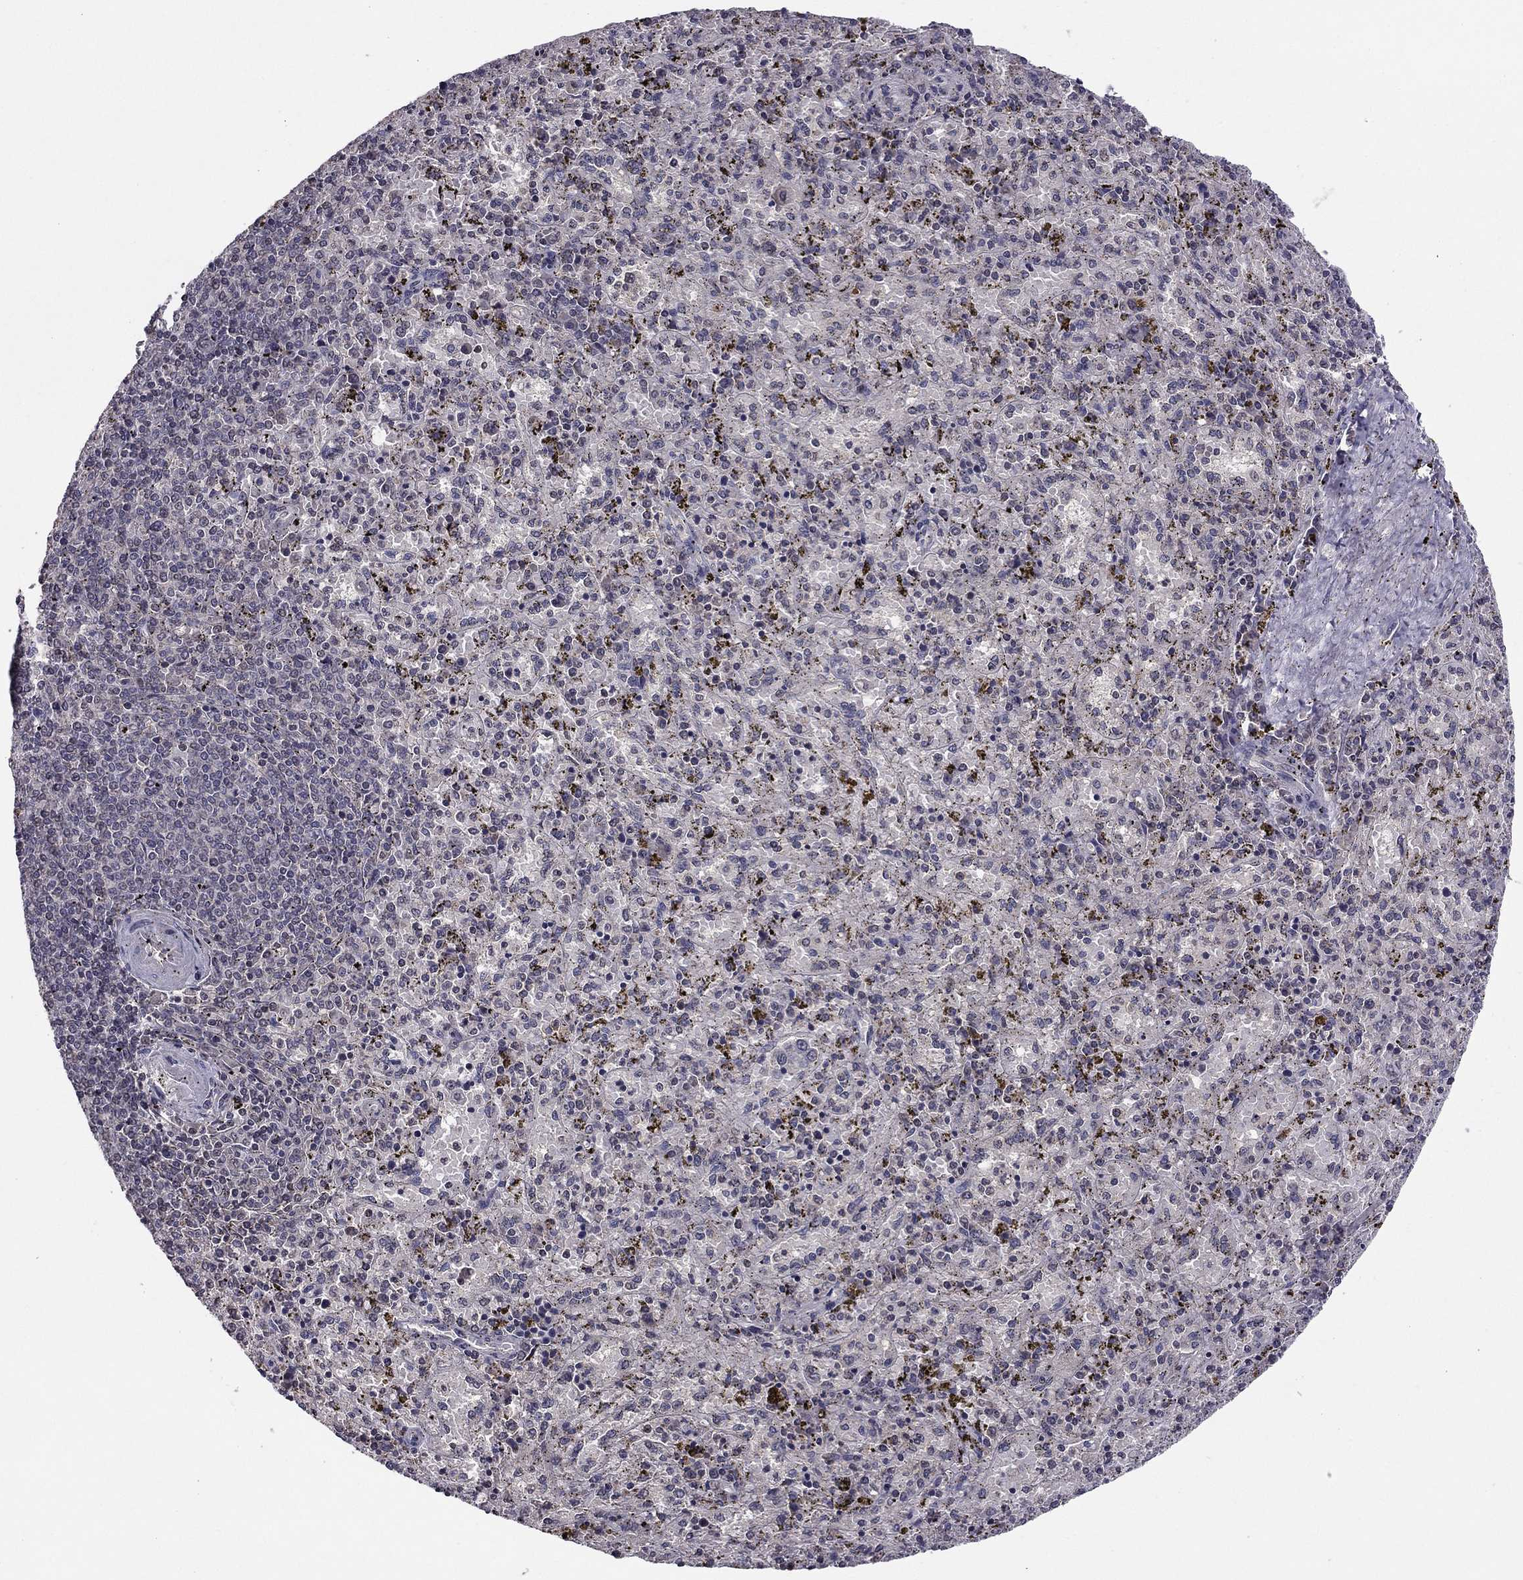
{"staining": {"intensity": "negative", "quantity": "none", "location": "none"}, "tissue": "spleen", "cell_type": "Cells in red pulp", "image_type": "normal", "snomed": [{"axis": "morphology", "description": "Normal tissue, NOS"}, {"axis": "topography", "description": "Spleen"}], "caption": "Human spleen stained for a protein using immunohistochemistry exhibits no staining in cells in red pulp.", "gene": "HCN1", "patient": {"sex": "female", "age": 50}}